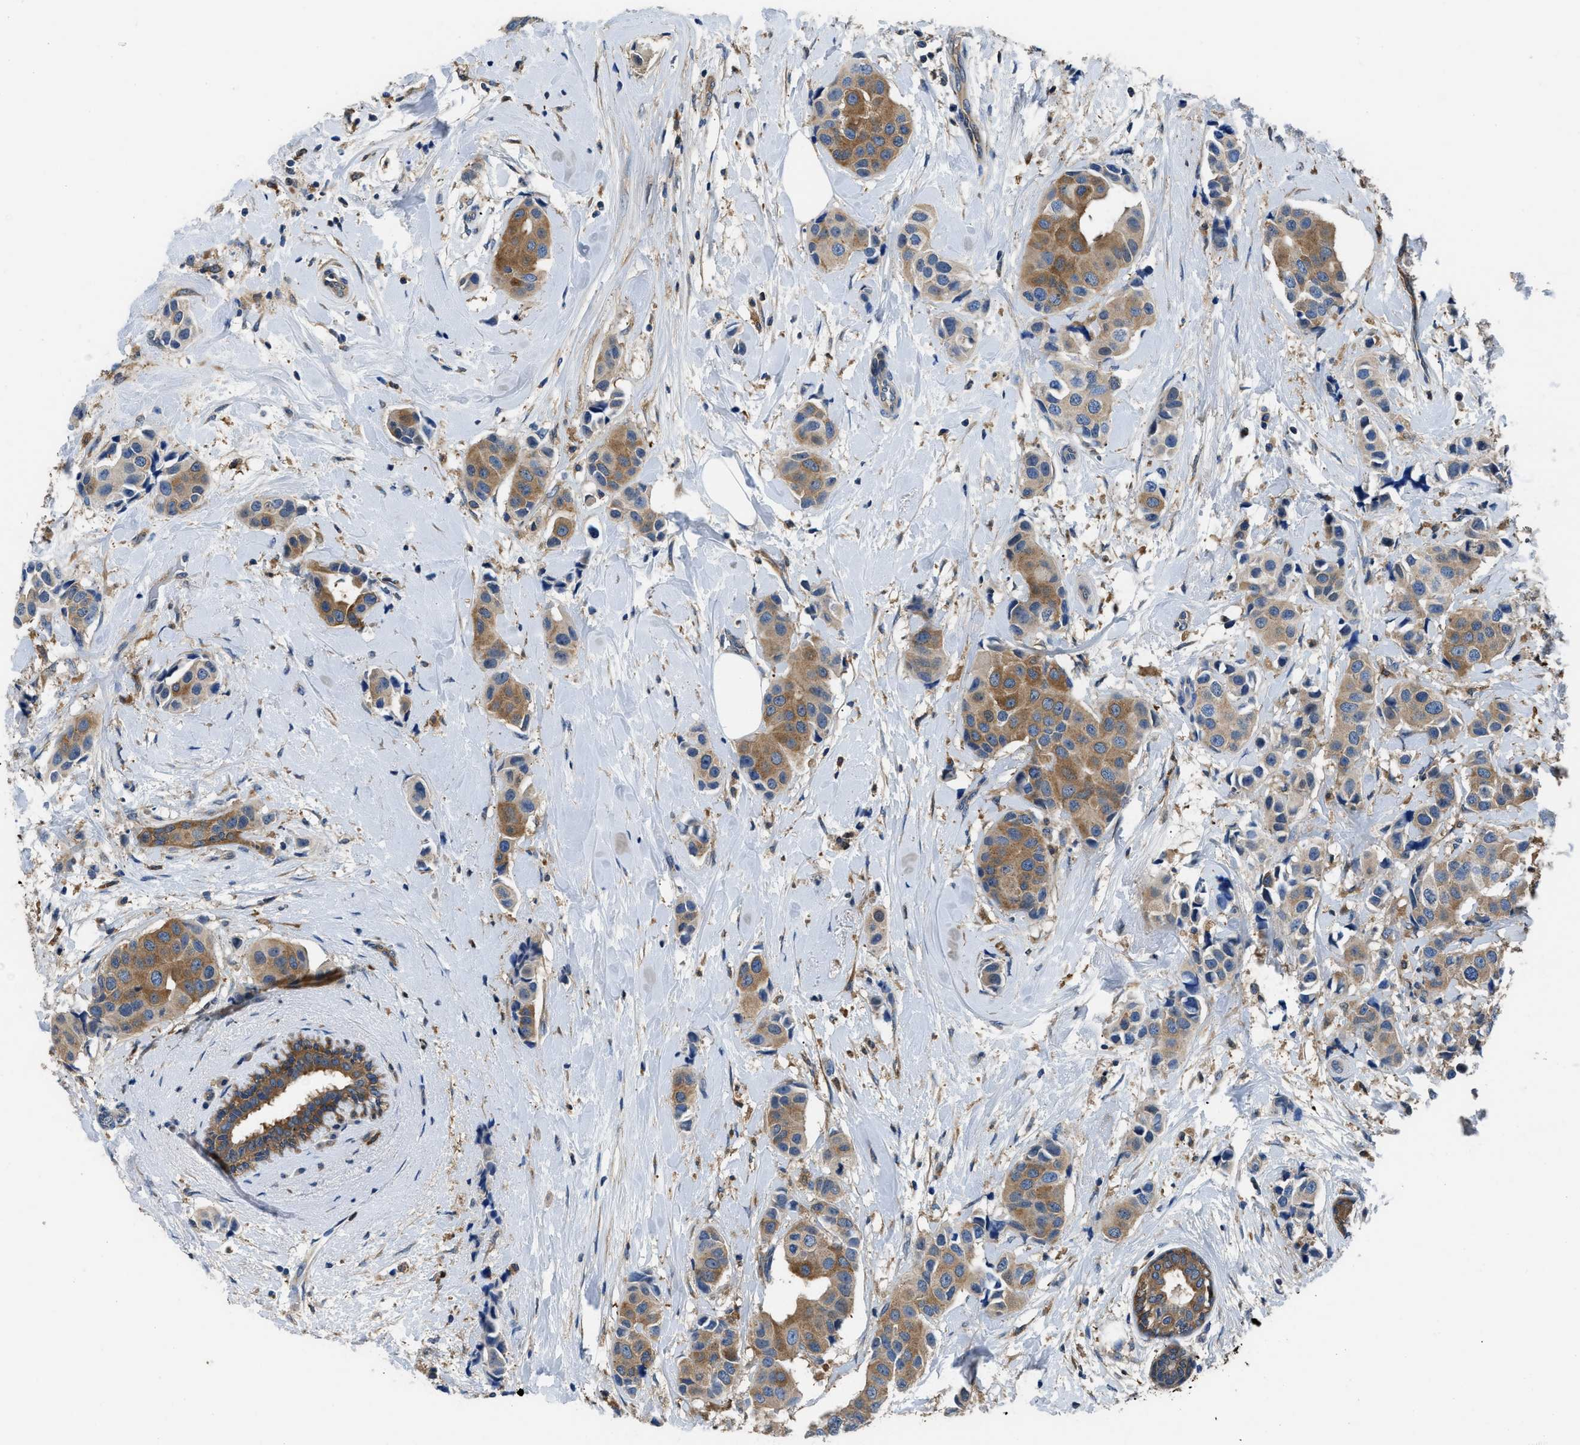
{"staining": {"intensity": "moderate", "quantity": ">75%", "location": "cytoplasmic/membranous"}, "tissue": "breast cancer", "cell_type": "Tumor cells", "image_type": "cancer", "snomed": [{"axis": "morphology", "description": "Normal tissue, NOS"}, {"axis": "morphology", "description": "Duct carcinoma"}, {"axis": "topography", "description": "Breast"}], "caption": "Intraductal carcinoma (breast) stained with a protein marker exhibits moderate staining in tumor cells.", "gene": "PKM", "patient": {"sex": "female", "age": 39}}